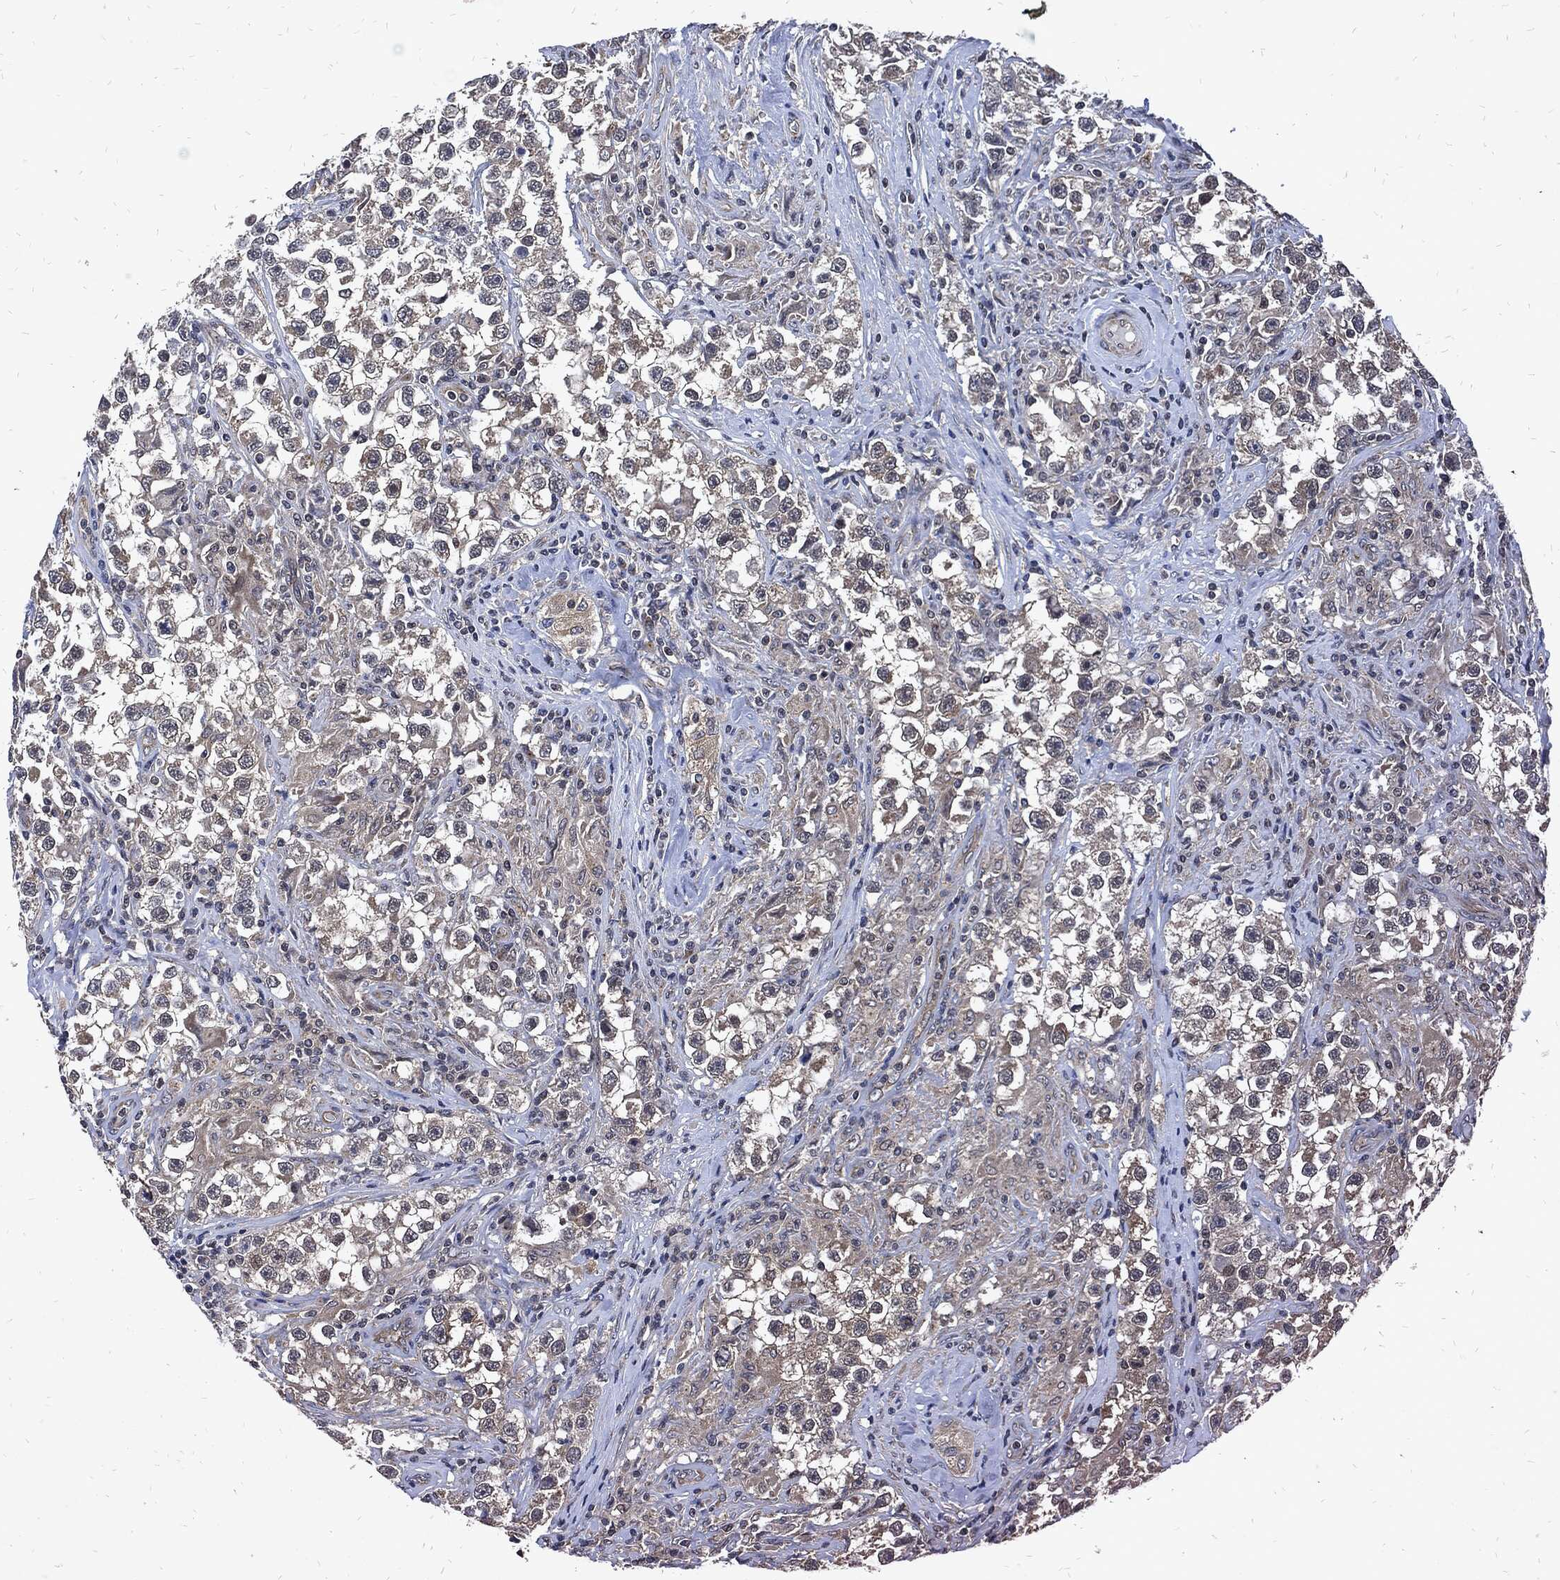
{"staining": {"intensity": "negative", "quantity": "none", "location": "none"}, "tissue": "testis cancer", "cell_type": "Tumor cells", "image_type": "cancer", "snomed": [{"axis": "morphology", "description": "Seminoma, NOS"}, {"axis": "topography", "description": "Testis"}], "caption": "Testis cancer stained for a protein using immunohistochemistry shows no expression tumor cells.", "gene": "DCTN1", "patient": {"sex": "male", "age": 46}}